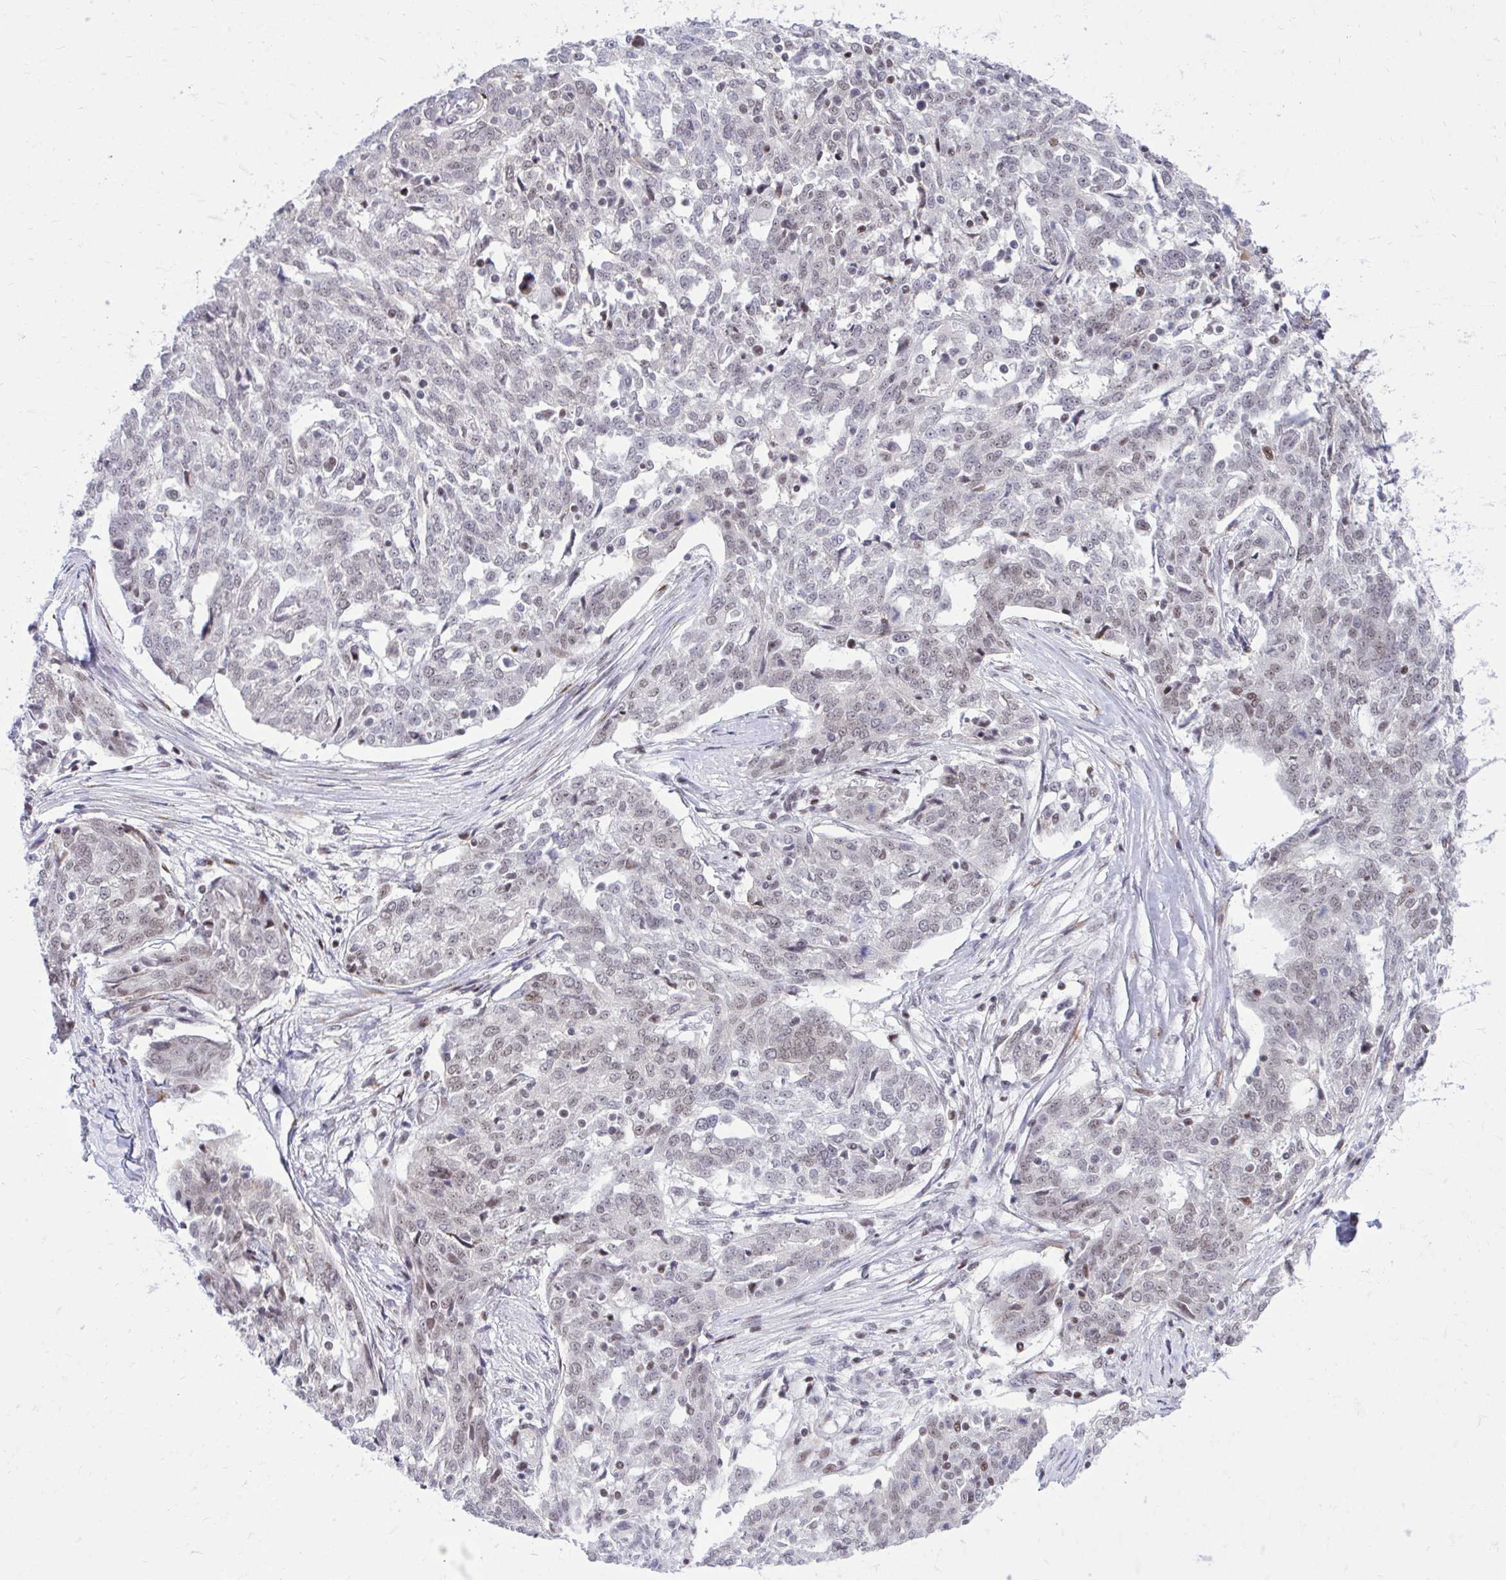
{"staining": {"intensity": "weak", "quantity": "<25%", "location": "nuclear"}, "tissue": "ovarian cancer", "cell_type": "Tumor cells", "image_type": "cancer", "snomed": [{"axis": "morphology", "description": "Cystadenocarcinoma, serous, NOS"}, {"axis": "topography", "description": "Ovary"}], "caption": "The image exhibits no staining of tumor cells in ovarian cancer (serous cystadenocarcinoma).", "gene": "C14orf39", "patient": {"sex": "female", "age": 67}}